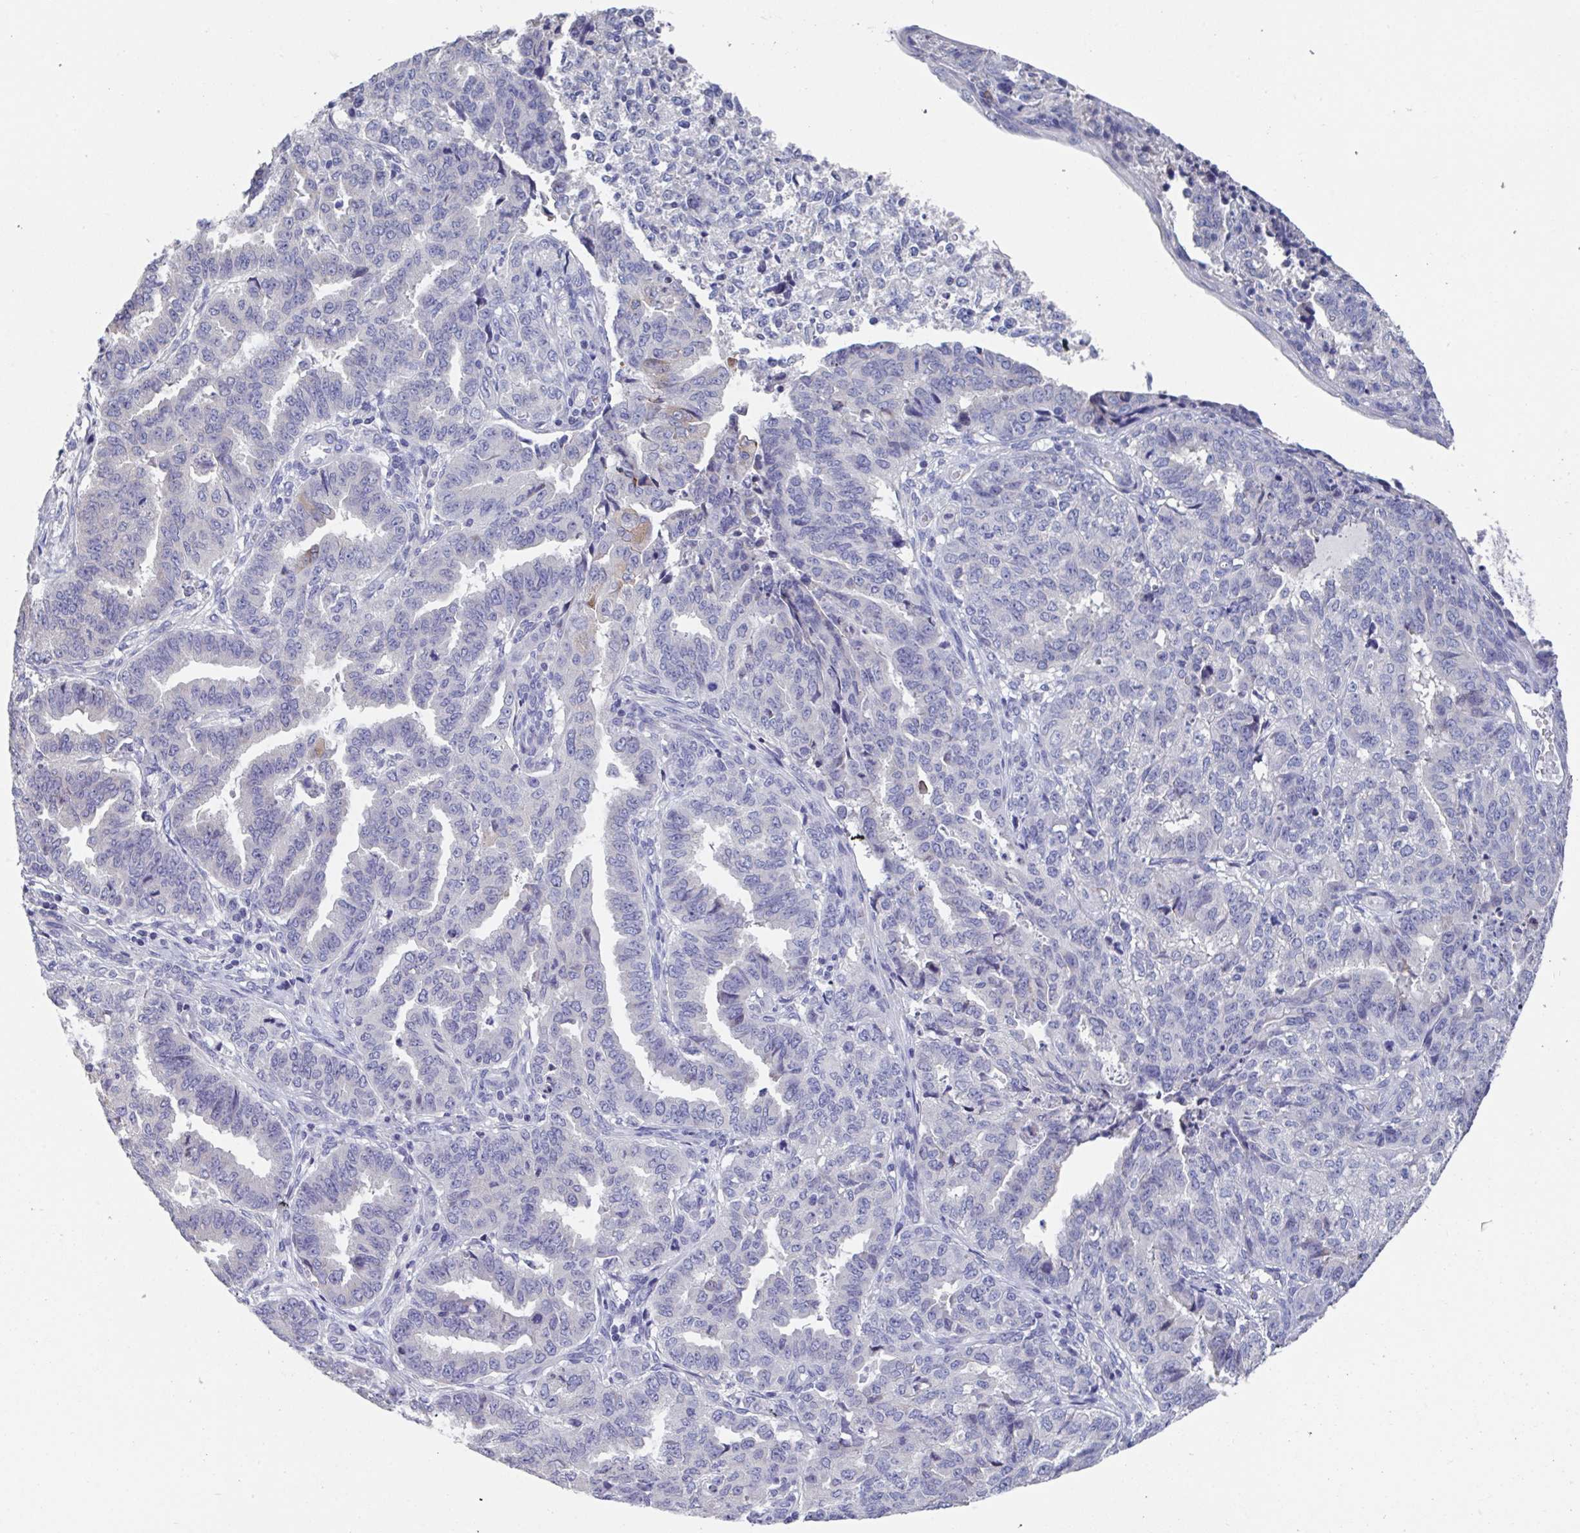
{"staining": {"intensity": "negative", "quantity": "none", "location": "none"}, "tissue": "endometrial cancer", "cell_type": "Tumor cells", "image_type": "cancer", "snomed": [{"axis": "morphology", "description": "Adenocarcinoma, NOS"}, {"axis": "topography", "description": "Endometrium"}], "caption": "Tumor cells show no significant expression in endometrial cancer (adenocarcinoma). (DAB IHC with hematoxylin counter stain).", "gene": "LRRC58", "patient": {"sex": "female", "age": 50}}